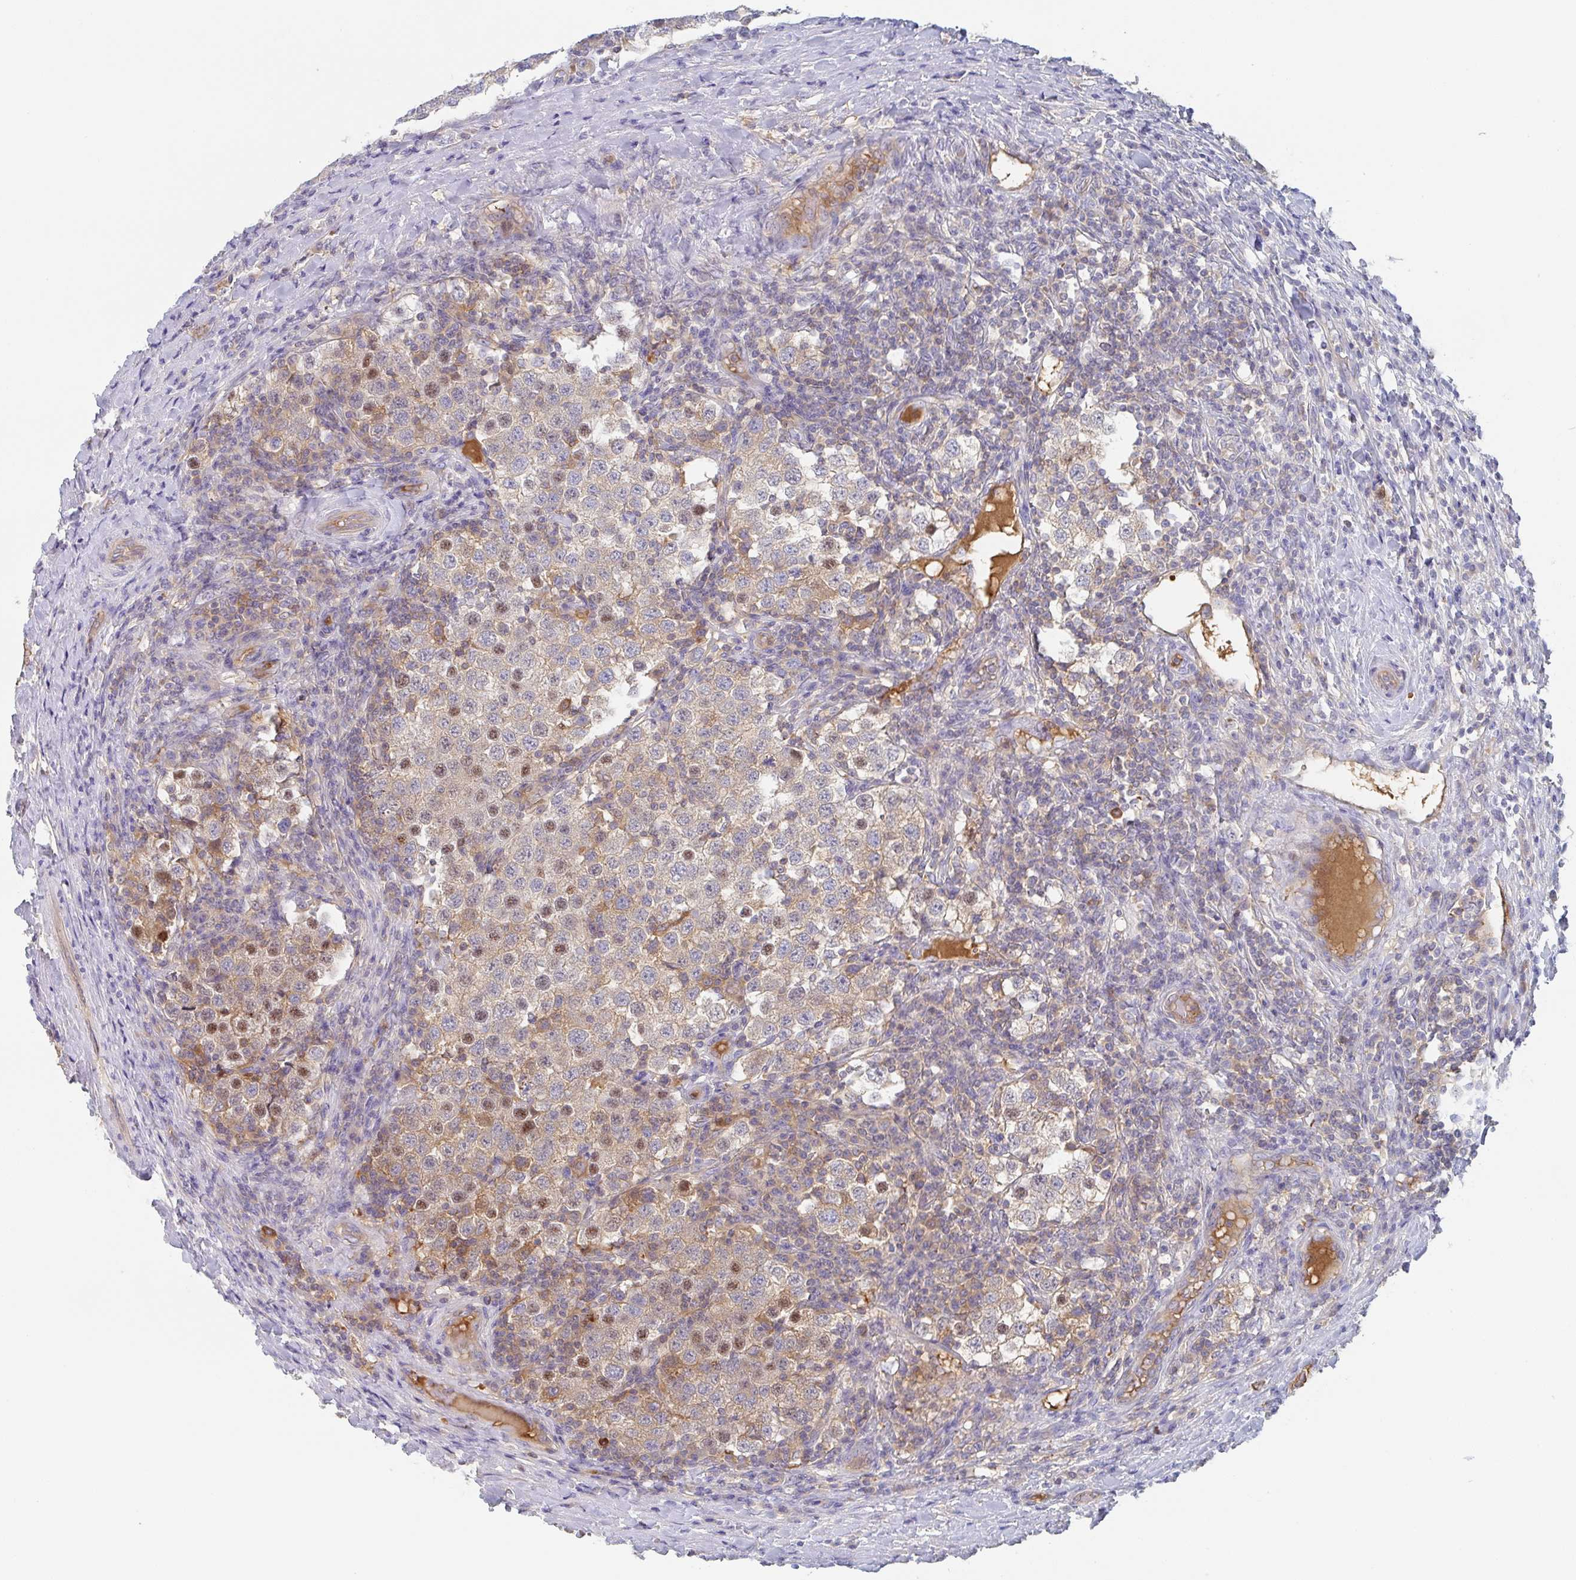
{"staining": {"intensity": "moderate", "quantity": "<25%", "location": "cytoplasmic/membranous,nuclear"}, "tissue": "testis cancer", "cell_type": "Tumor cells", "image_type": "cancer", "snomed": [{"axis": "morphology", "description": "Seminoma, NOS"}, {"axis": "topography", "description": "Testis"}], "caption": "Protein staining reveals moderate cytoplasmic/membranous and nuclear expression in about <25% of tumor cells in testis cancer.", "gene": "AMPD2", "patient": {"sex": "male", "age": 34}}